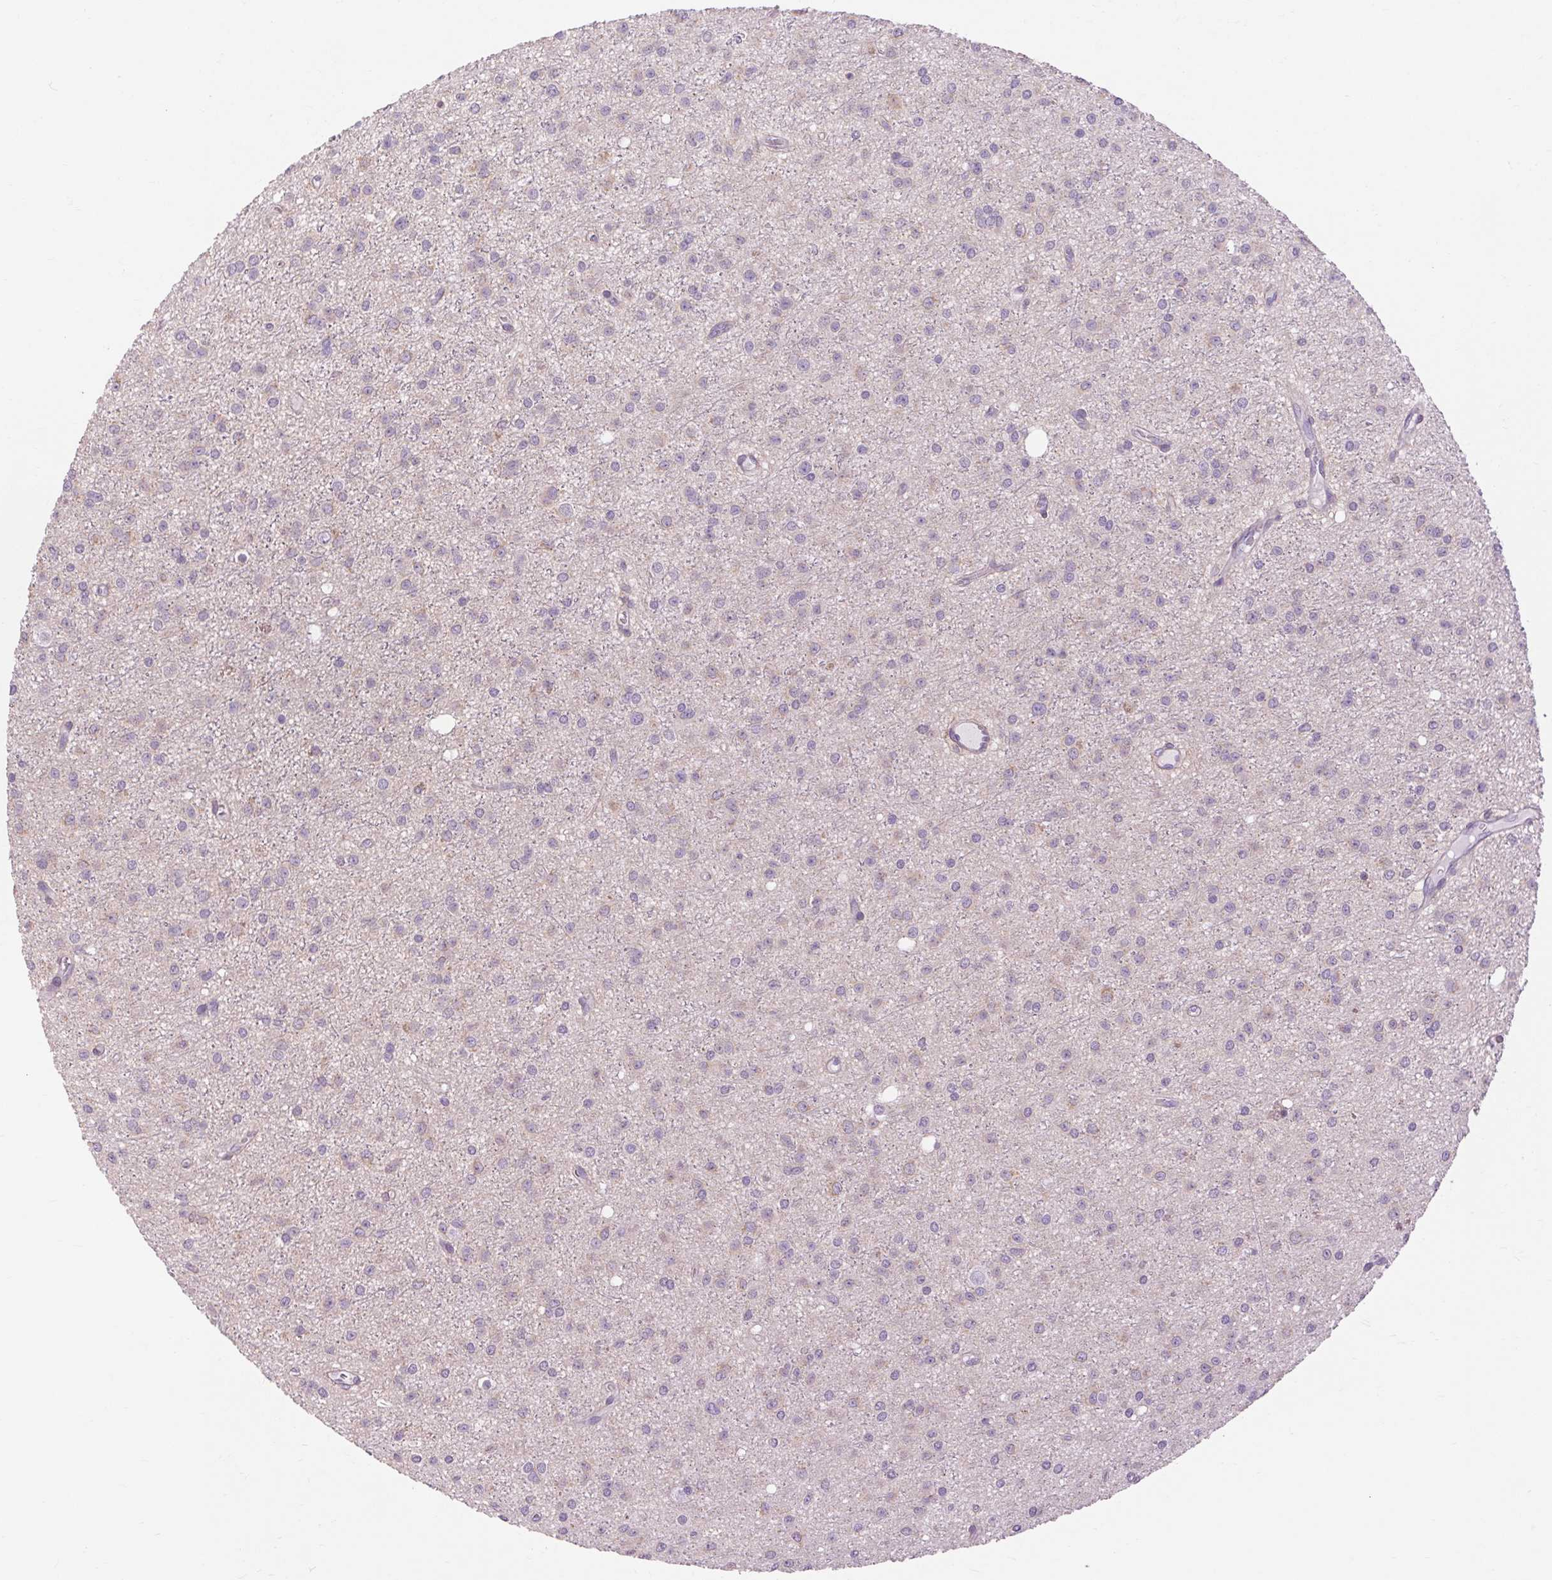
{"staining": {"intensity": "weak", "quantity": "25%-75%", "location": "cytoplasmic/membranous"}, "tissue": "glioma", "cell_type": "Tumor cells", "image_type": "cancer", "snomed": [{"axis": "morphology", "description": "Glioma, malignant, Low grade"}, {"axis": "topography", "description": "Brain"}], "caption": "Tumor cells exhibit low levels of weak cytoplasmic/membranous expression in approximately 25%-75% of cells in malignant glioma (low-grade). (DAB (3,3'-diaminobenzidine) IHC with brightfield microscopy, high magnification).", "gene": "SOWAHC", "patient": {"sex": "male", "age": 27}}